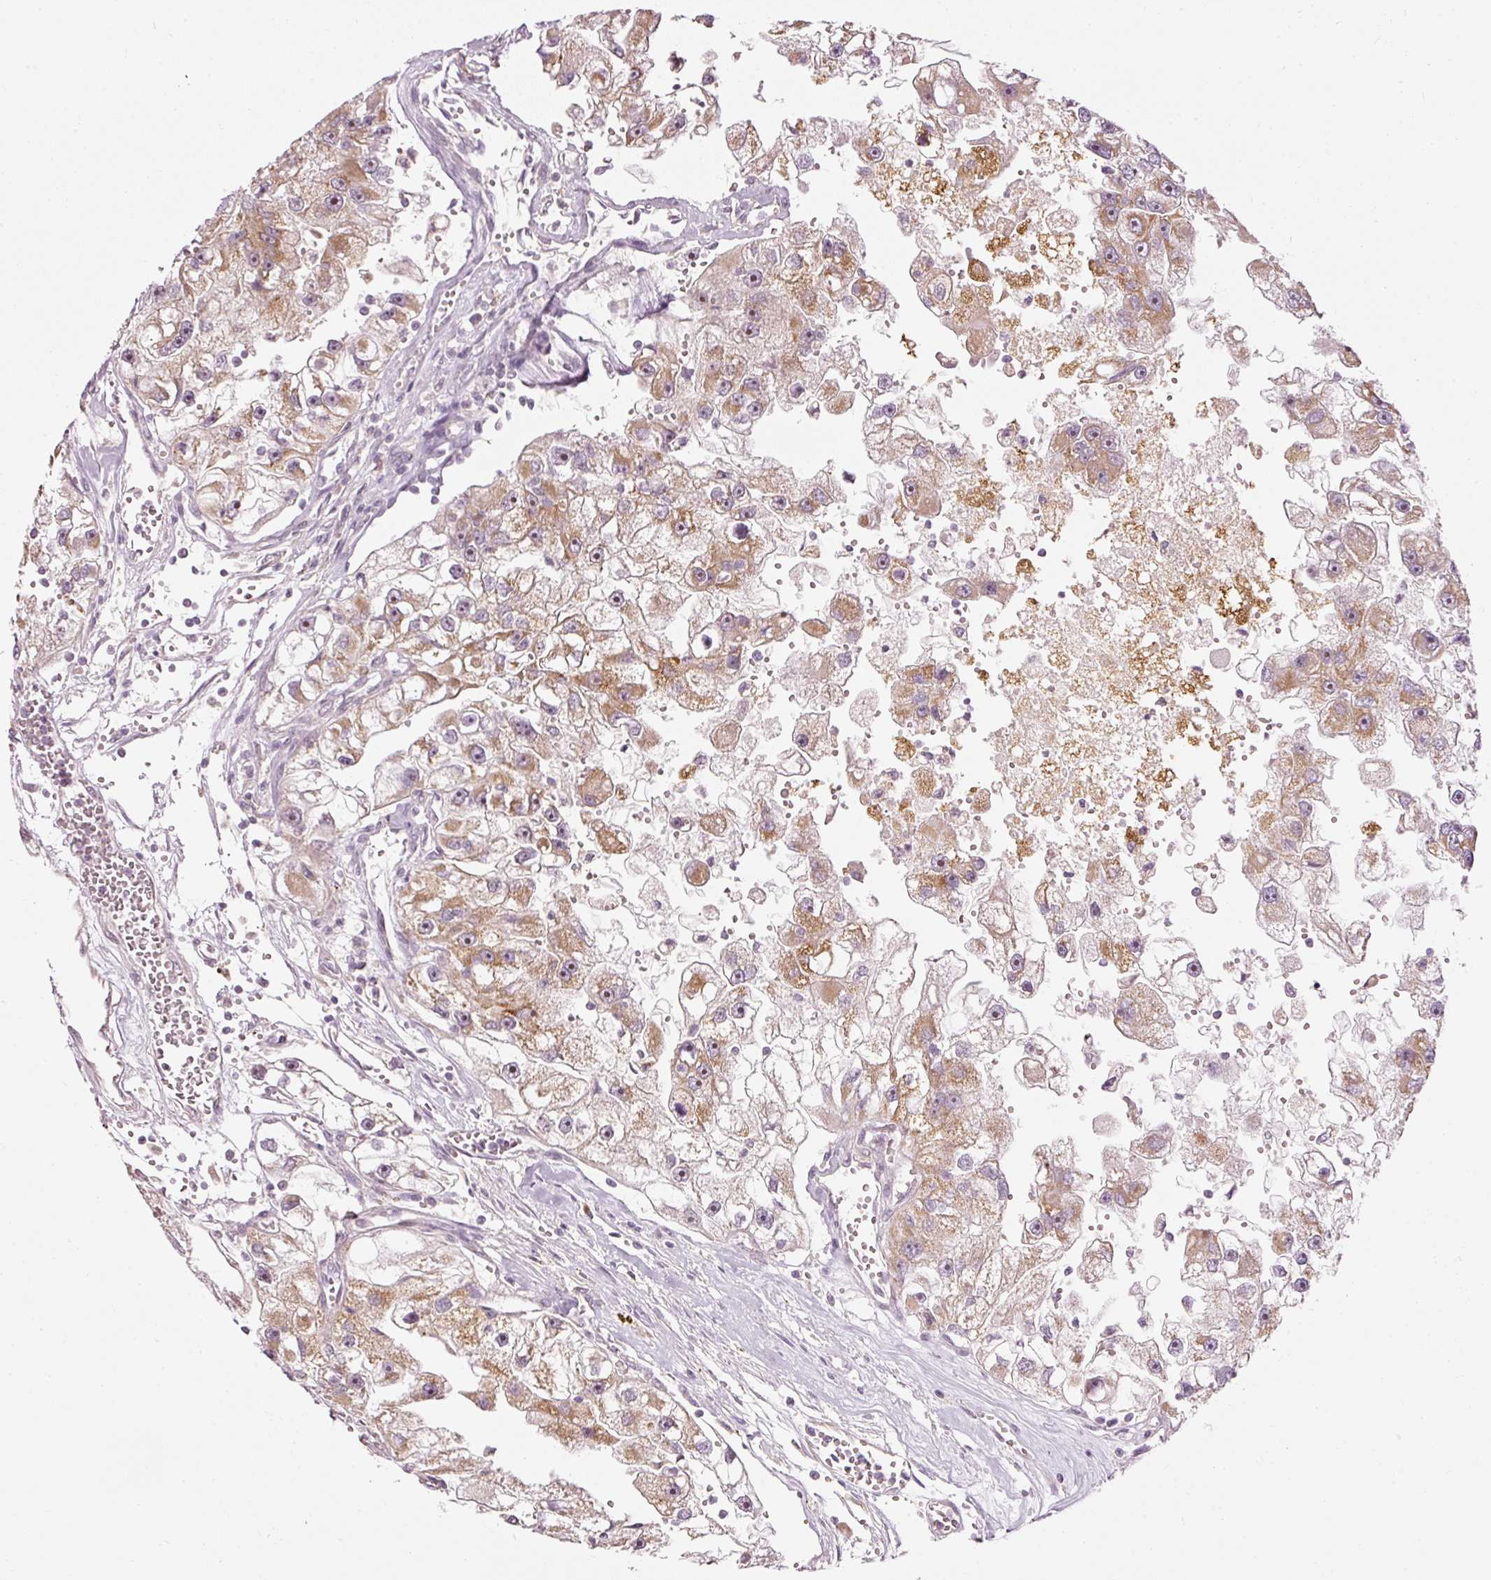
{"staining": {"intensity": "moderate", "quantity": ">75%", "location": "cytoplasmic/membranous"}, "tissue": "renal cancer", "cell_type": "Tumor cells", "image_type": "cancer", "snomed": [{"axis": "morphology", "description": "Adenocarcinoma, NOS"}, {"axis": "topography", "description": "Kidney"}], "caption": "This is an image of immunohistochemistry staining of adenocarcinoma (renal), which shows moderate staining in the cytoplasmic/membranous of tumor cells.", "gene": "CDC20B", "patient": {"sex": "male", "age": 63}}